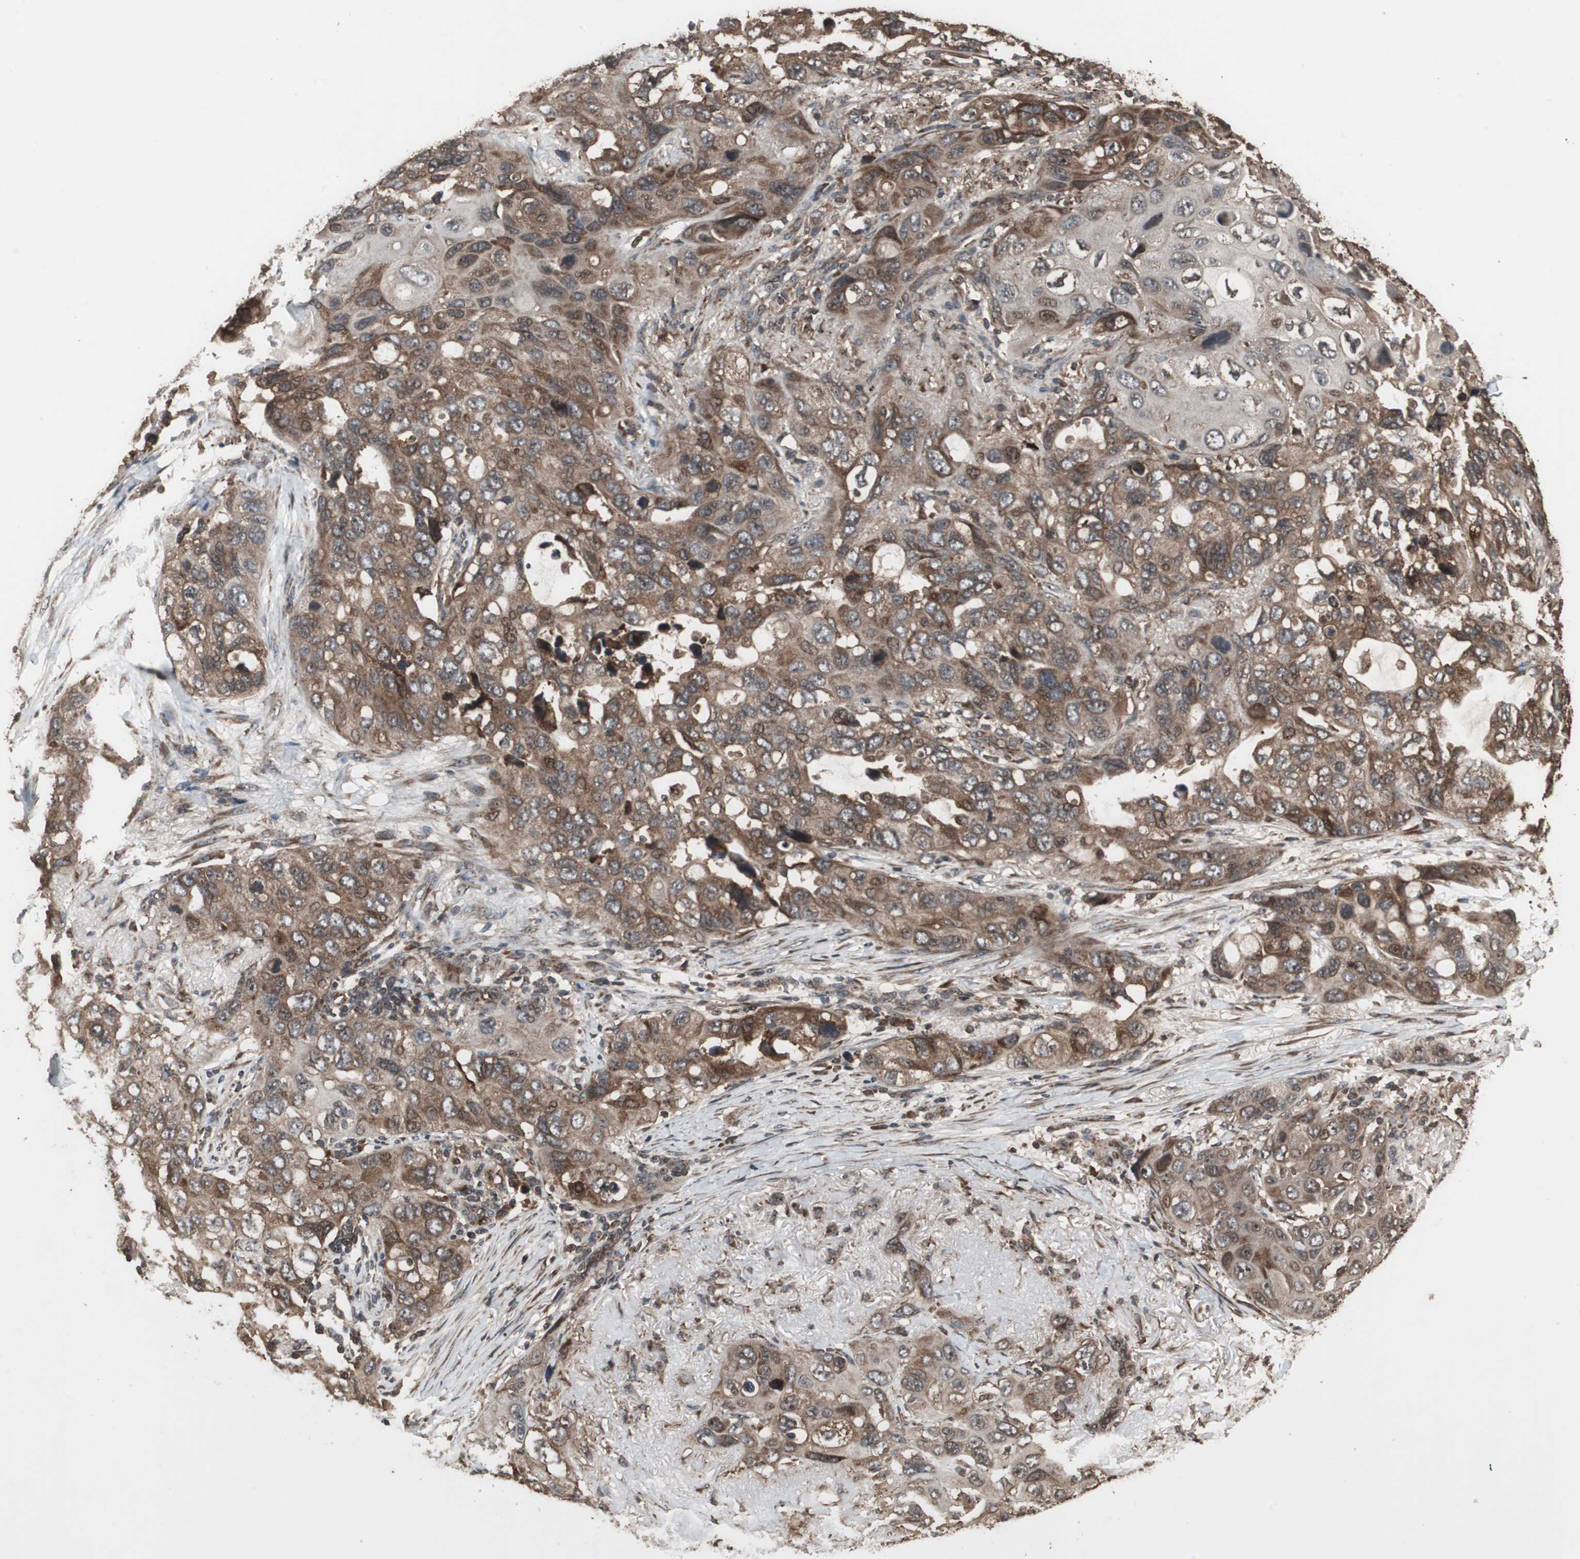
{"staining": {"intensity": "moderate", "quantity": ">75%", "location": "cytoplasmic/membranous"}, "tissue": "lung cancer", "cell_type": "Tumor cells", "image_type": "cancer", "snomed": [{"axis": "morphology", "description": "Squamous cell carcinoma, NOS"}, {"axis": "topography", "description": "Lung"}], "caption": "Protein analysis of lung cancer tissue demonstrates moderate cytoplasmic/membranous positivity in approximately >75% of tumor cells.", "gene": "LAMTOR5", "patient": {"sex": "female", "age": 73}}